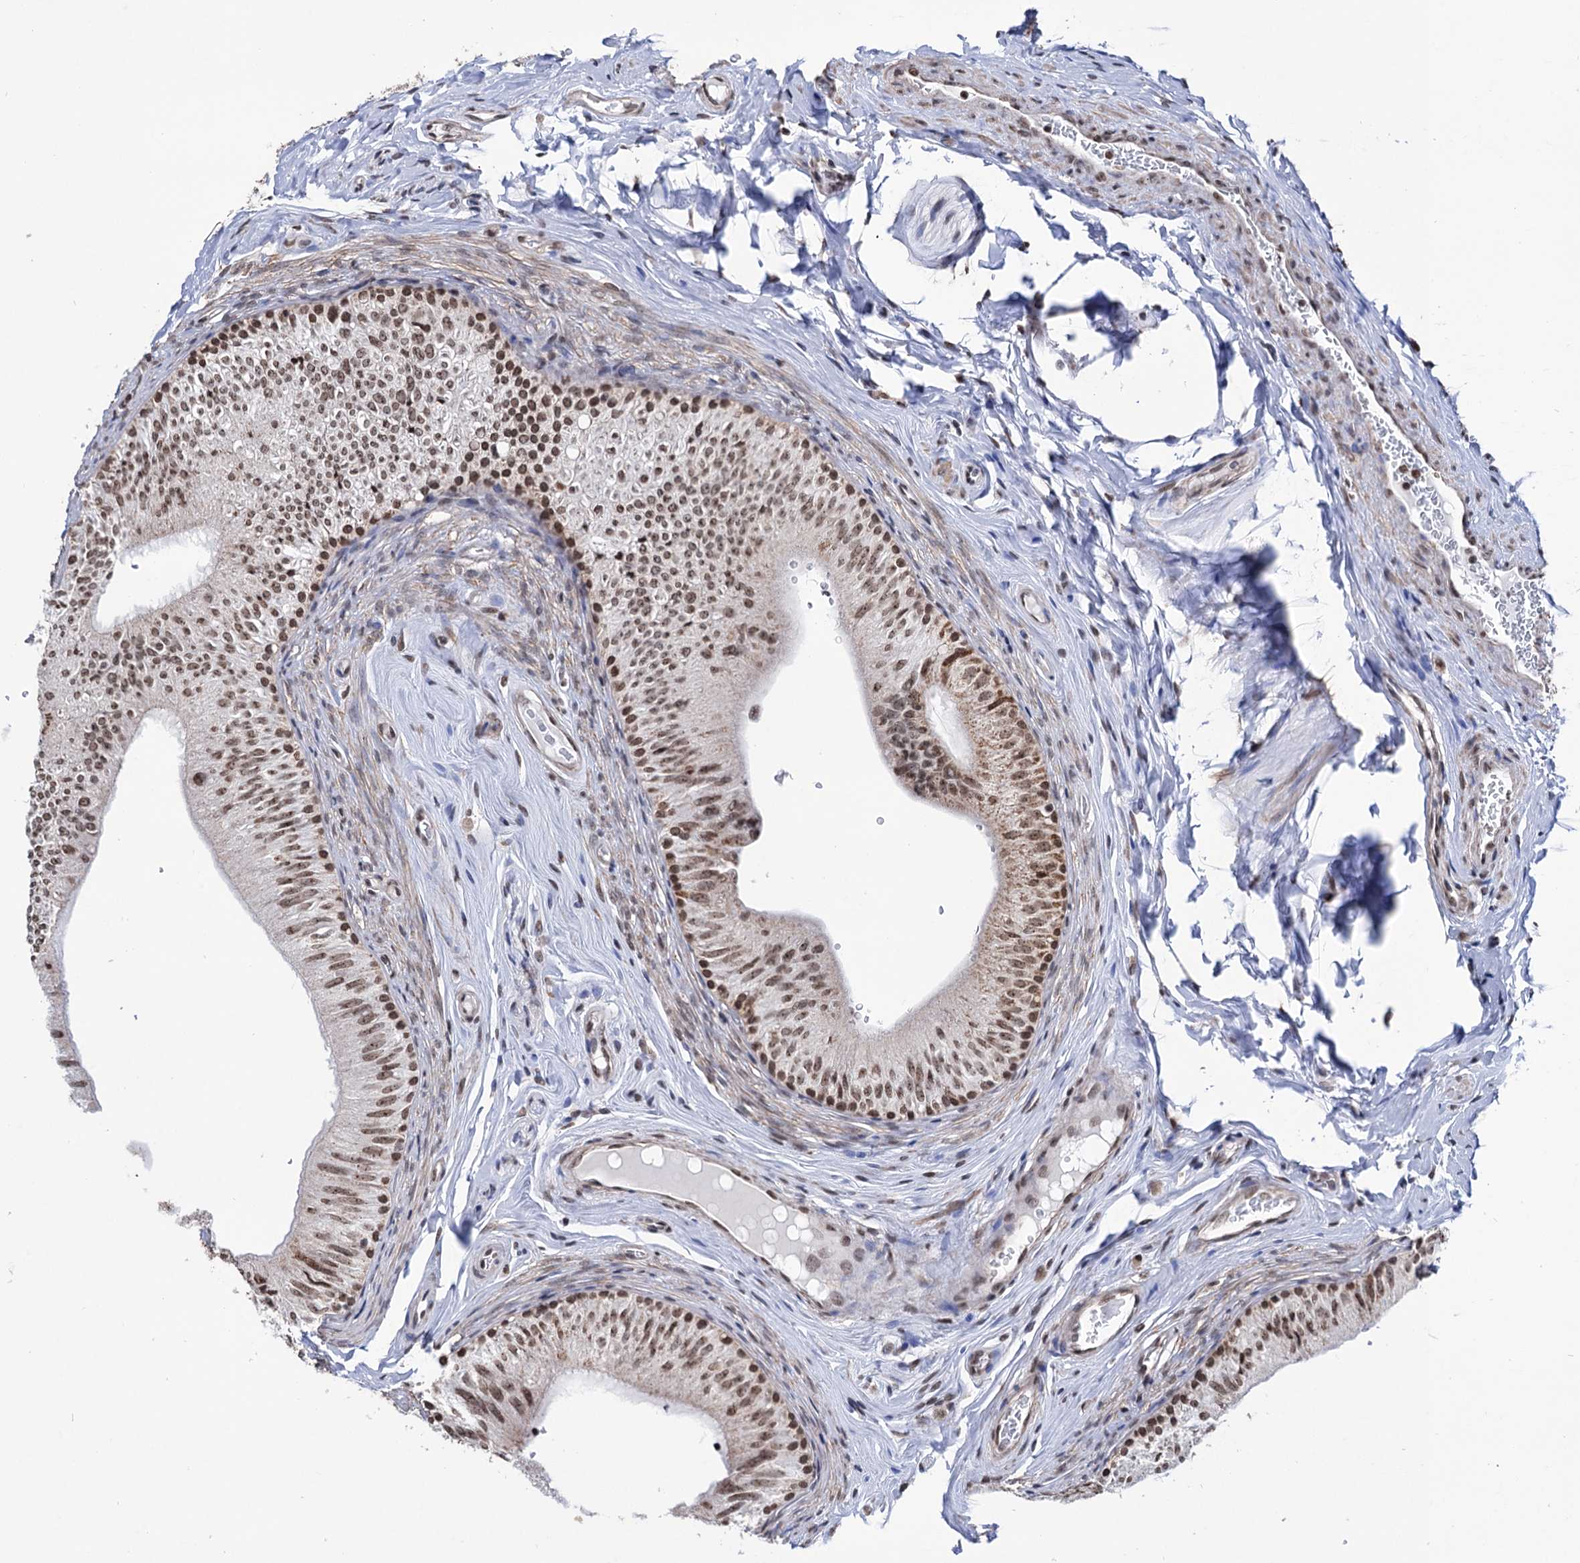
{"staining": {"intensity": "moderate", "quantity": ">75%", "location": "cytoplasmic/membranous,nuclear"}, "tissue": "epididymis", "cell_type": "Glandular cells", "image_type": "normal", "snomed": [{"axis": "morphology", "description": "Normal tissue, NOS"}, {"axis": "topography", "description": "Epididymis"}], "caption": "Immunohistochemistry (IHC) (DAB) staining of benign epididymis displays moderate cytoplasmic/membranous,nuclear protein staining in about >75% of glandular cells.", "gene": "ABHD10", "patient": {"sex": "male", "age": 46}}